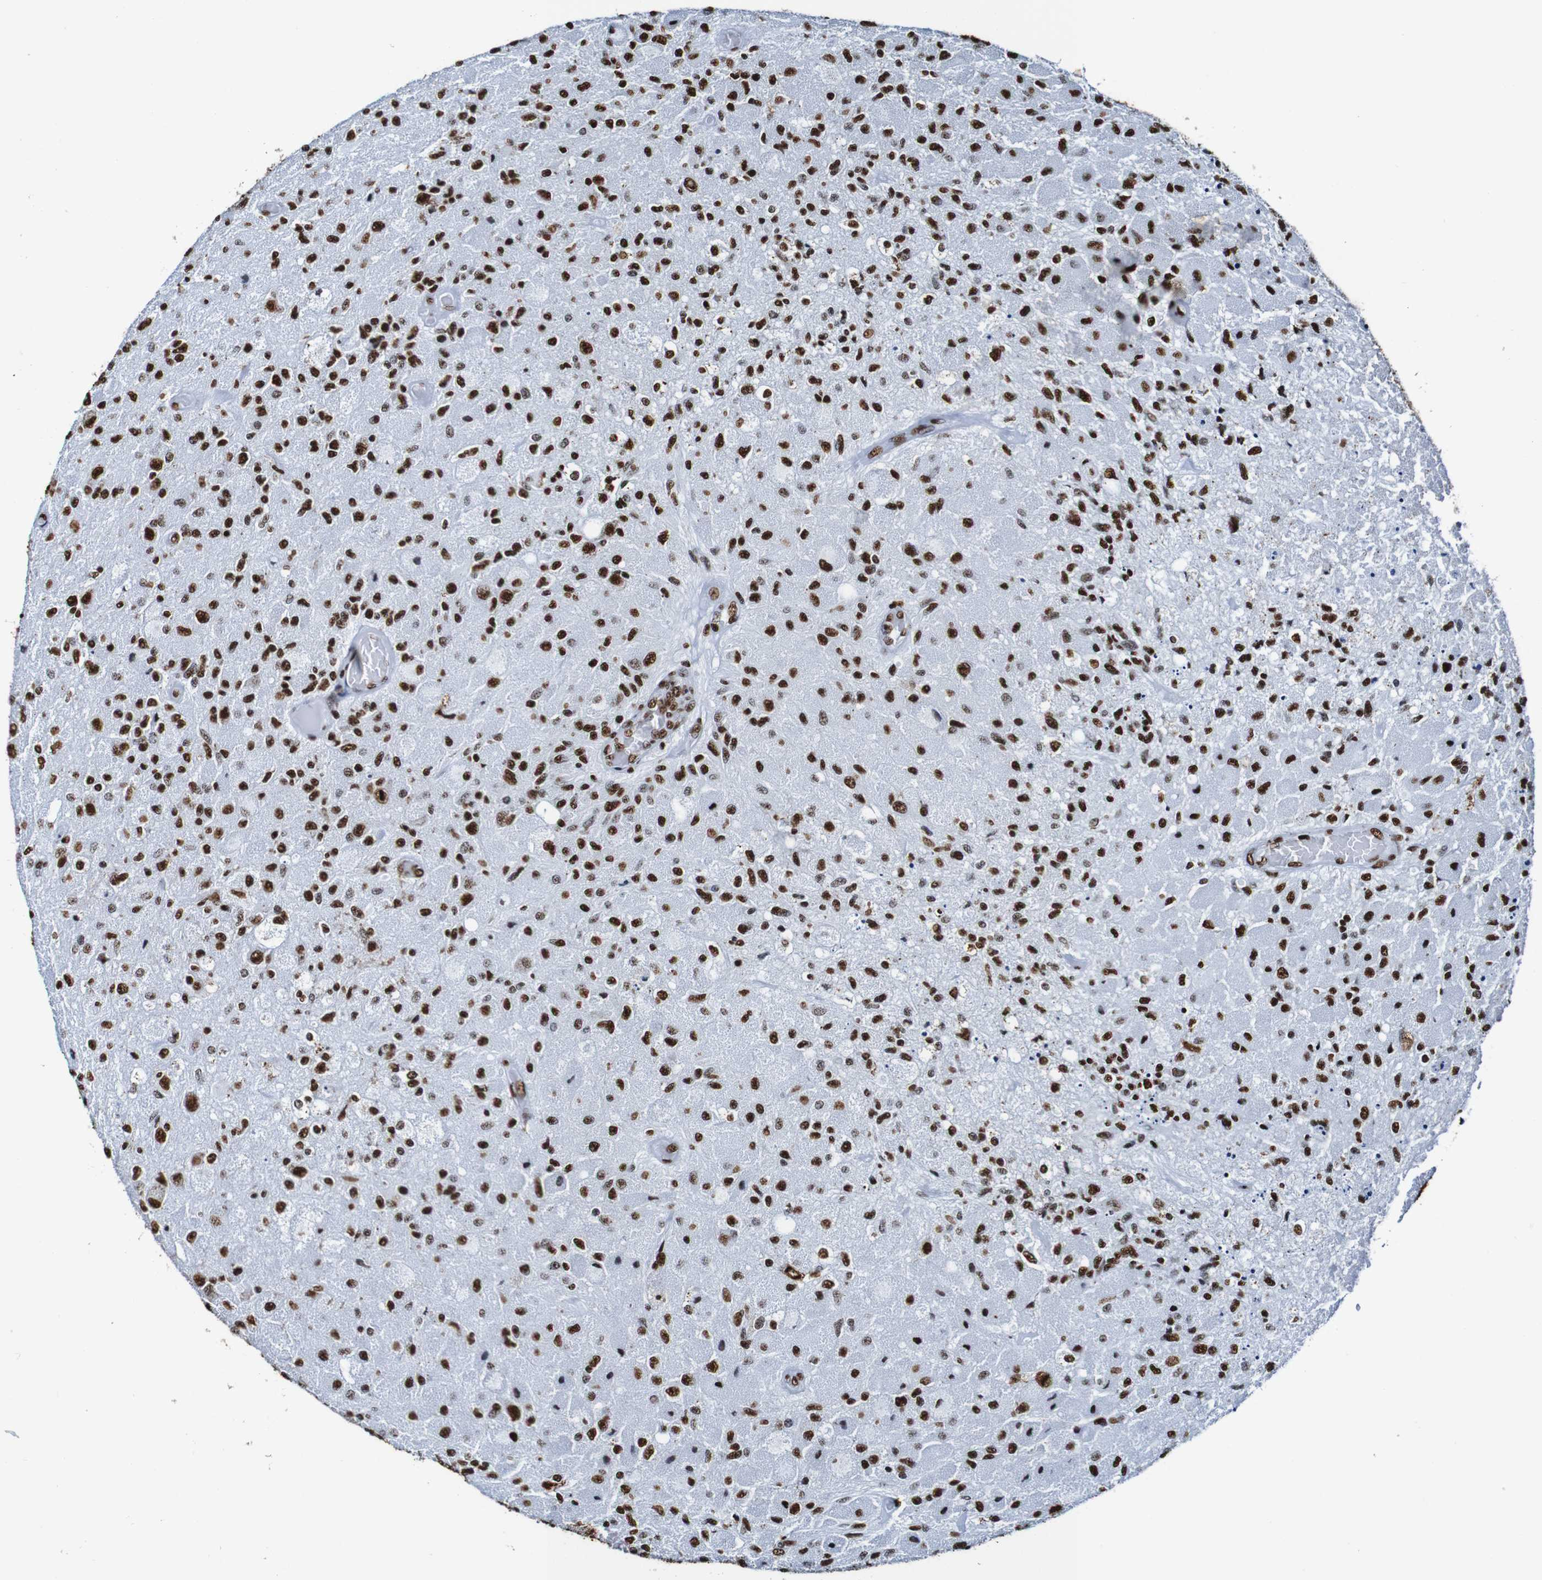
{"staining": {"intensity": "strong", "quantity": ">75%", "location": "nuclear"}, "tissue": "glioma", "cell_type": "Tumor cells", "image_type": "cancer", "snomed": [{"axis": "morphology", "description": "Normal tissue, NOS"}, {"axis": "morphology", "description": "Glioma, malignant, High grade"}, {"axis": "topography", "description": "Cerebral cortex"}], "caption": "Malignant glioma (high-grade) was stained to show a protein in brown. There is high levels of strong nuclear expression in approximately >75% of tumor cells.", "gene": "SRSF3", "patient": {"sex": "male", "age": 77}}